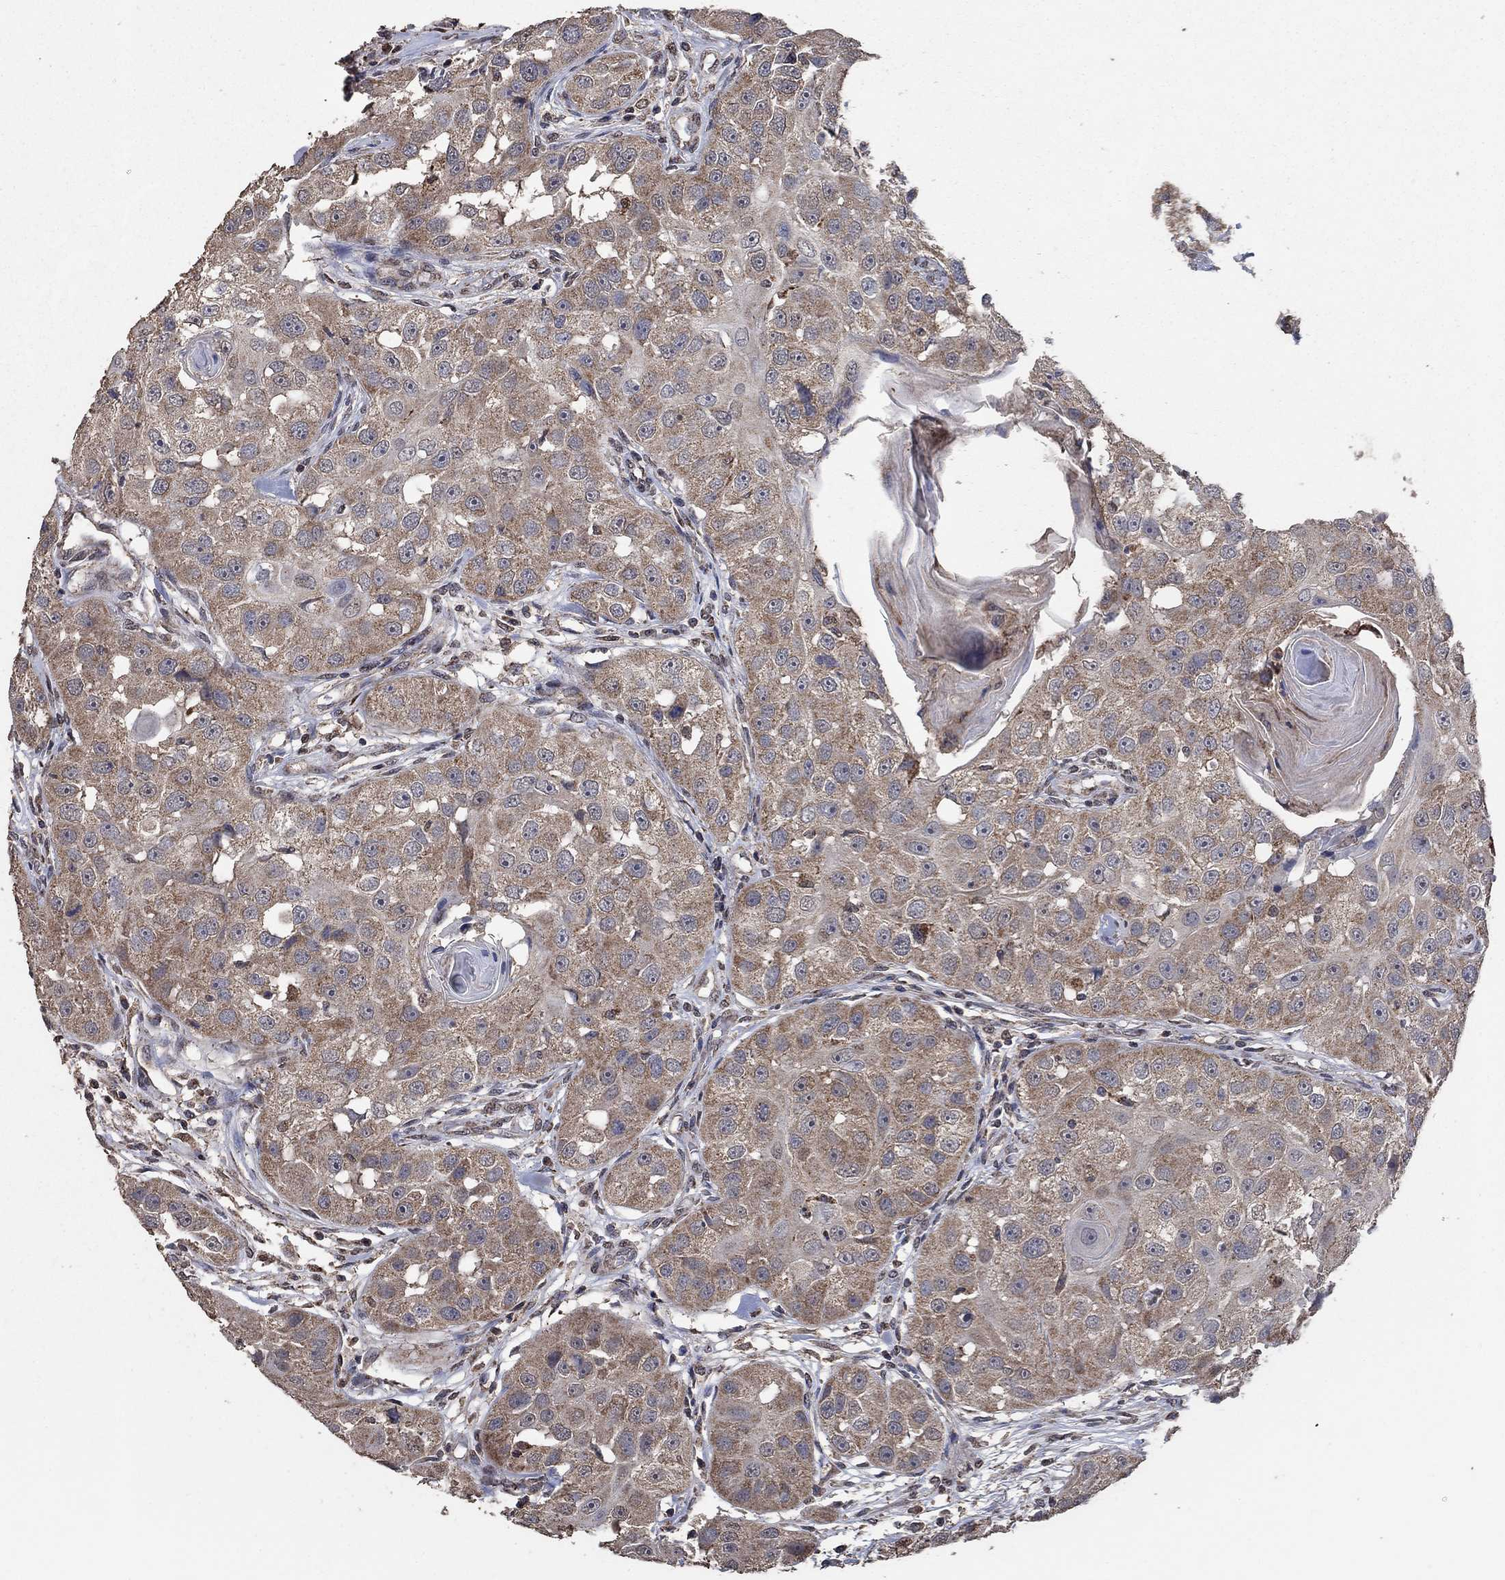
{"staining": {"intensity": "moderate", "quantity": "<25%", "location": "cytoplasmic/membranous"}, "tissue": "head and neck cancer", "cell_type": "Tumor cells", "image_type": "cancer", "snomed": [{"axis": "morphology", "description": "Normal tissue, NOS"}, {"axis": "morphology", "description": "Squamous cell carcinoma, NOS"}, {"axis": "topography", "description": "Skeletal muscle"}, {"axis": "topography", "description": "Head-Neck"}], "caption": "The photomicrograph exhibits a brown stain indicating the presence of a protein in the cytoplasmic/membranous of tumor cells in squamous cell carcinoma (head and neck).", "gene": "MRPS24", "patient": {"sex": "male", "age": 51}}